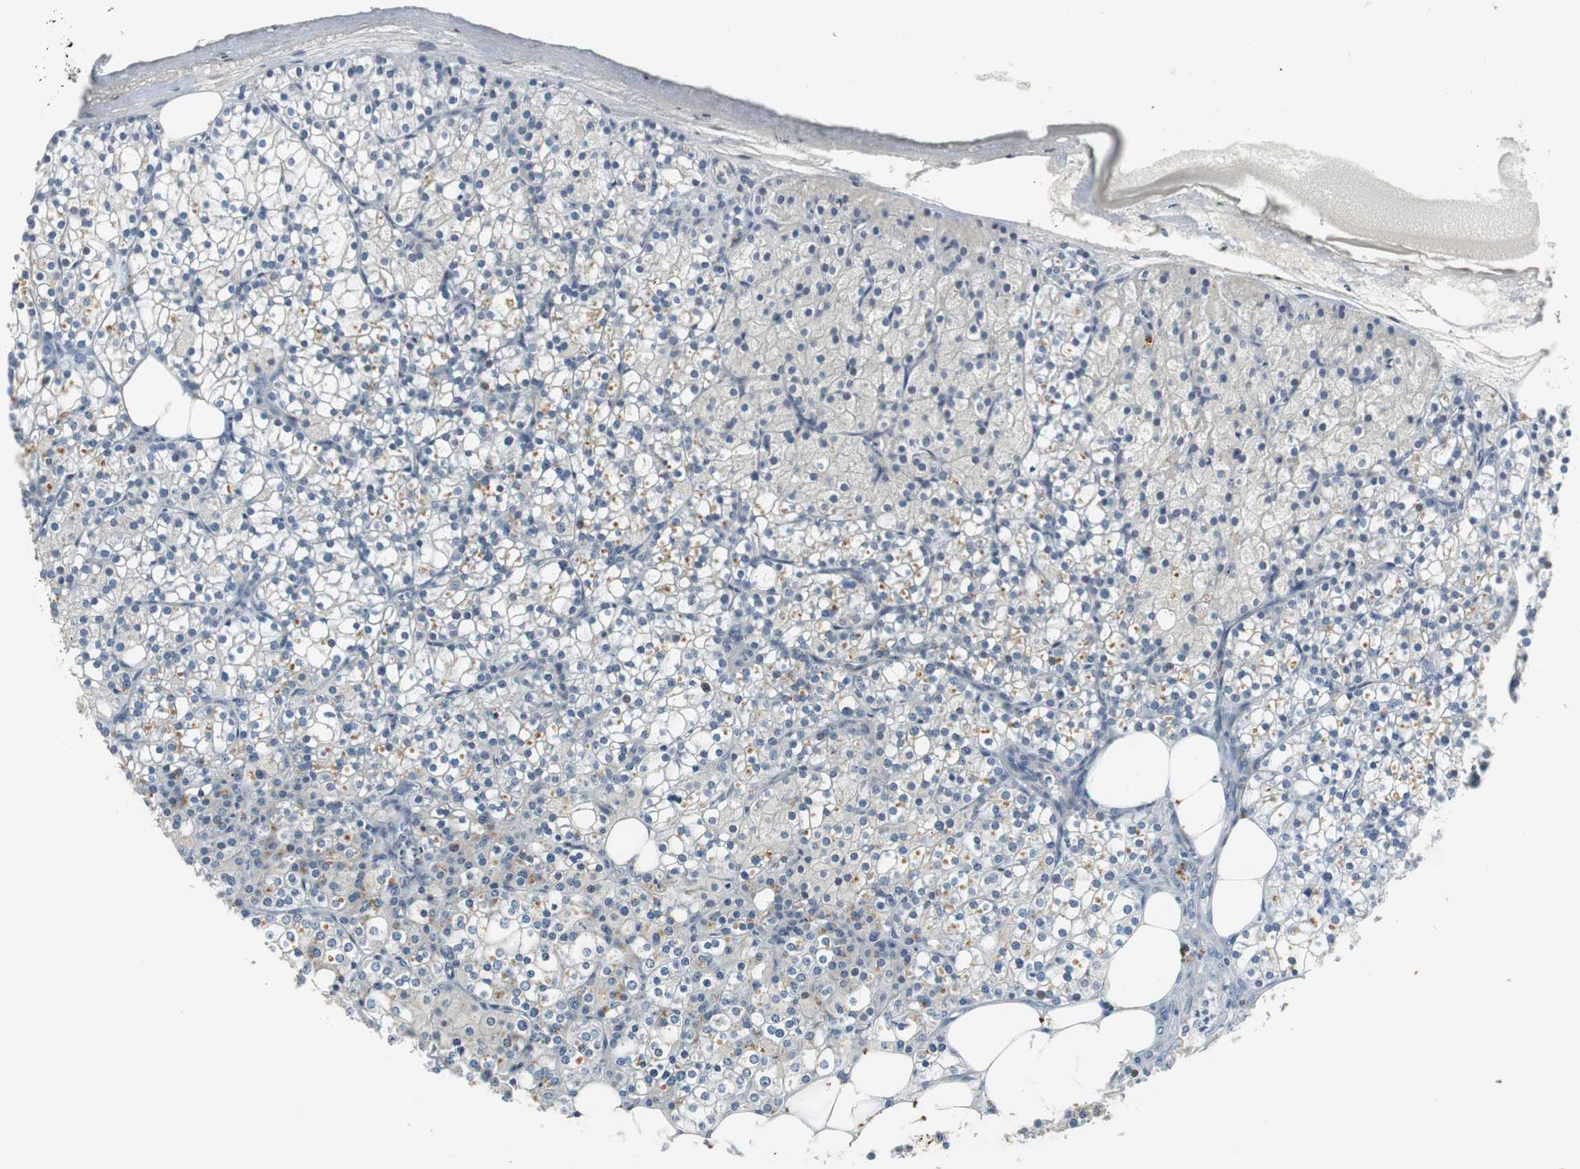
{"staining": {"intensity": "weak", "quantity": "25%-75%", "location": "cytoplasmic/membranous"}, "tissue": "parathyroid gland", "cell_type": "Glandular cells", "image_type": "normal", "snomed": [{"axis": "morphology", "description": "Normal tissue, NOS"}, {"axis": "topography", "description": "Parathyroid gland"}], "caption": "This micrograph shows immunohistochemistry staining of unremarkable parathyroid gland, with low weak cytoplasmic/membranous staining in approximately 25%-75% of glandular cells.", "gene": "GSDMD", "patient": {"sex": "female", "age": 63}}